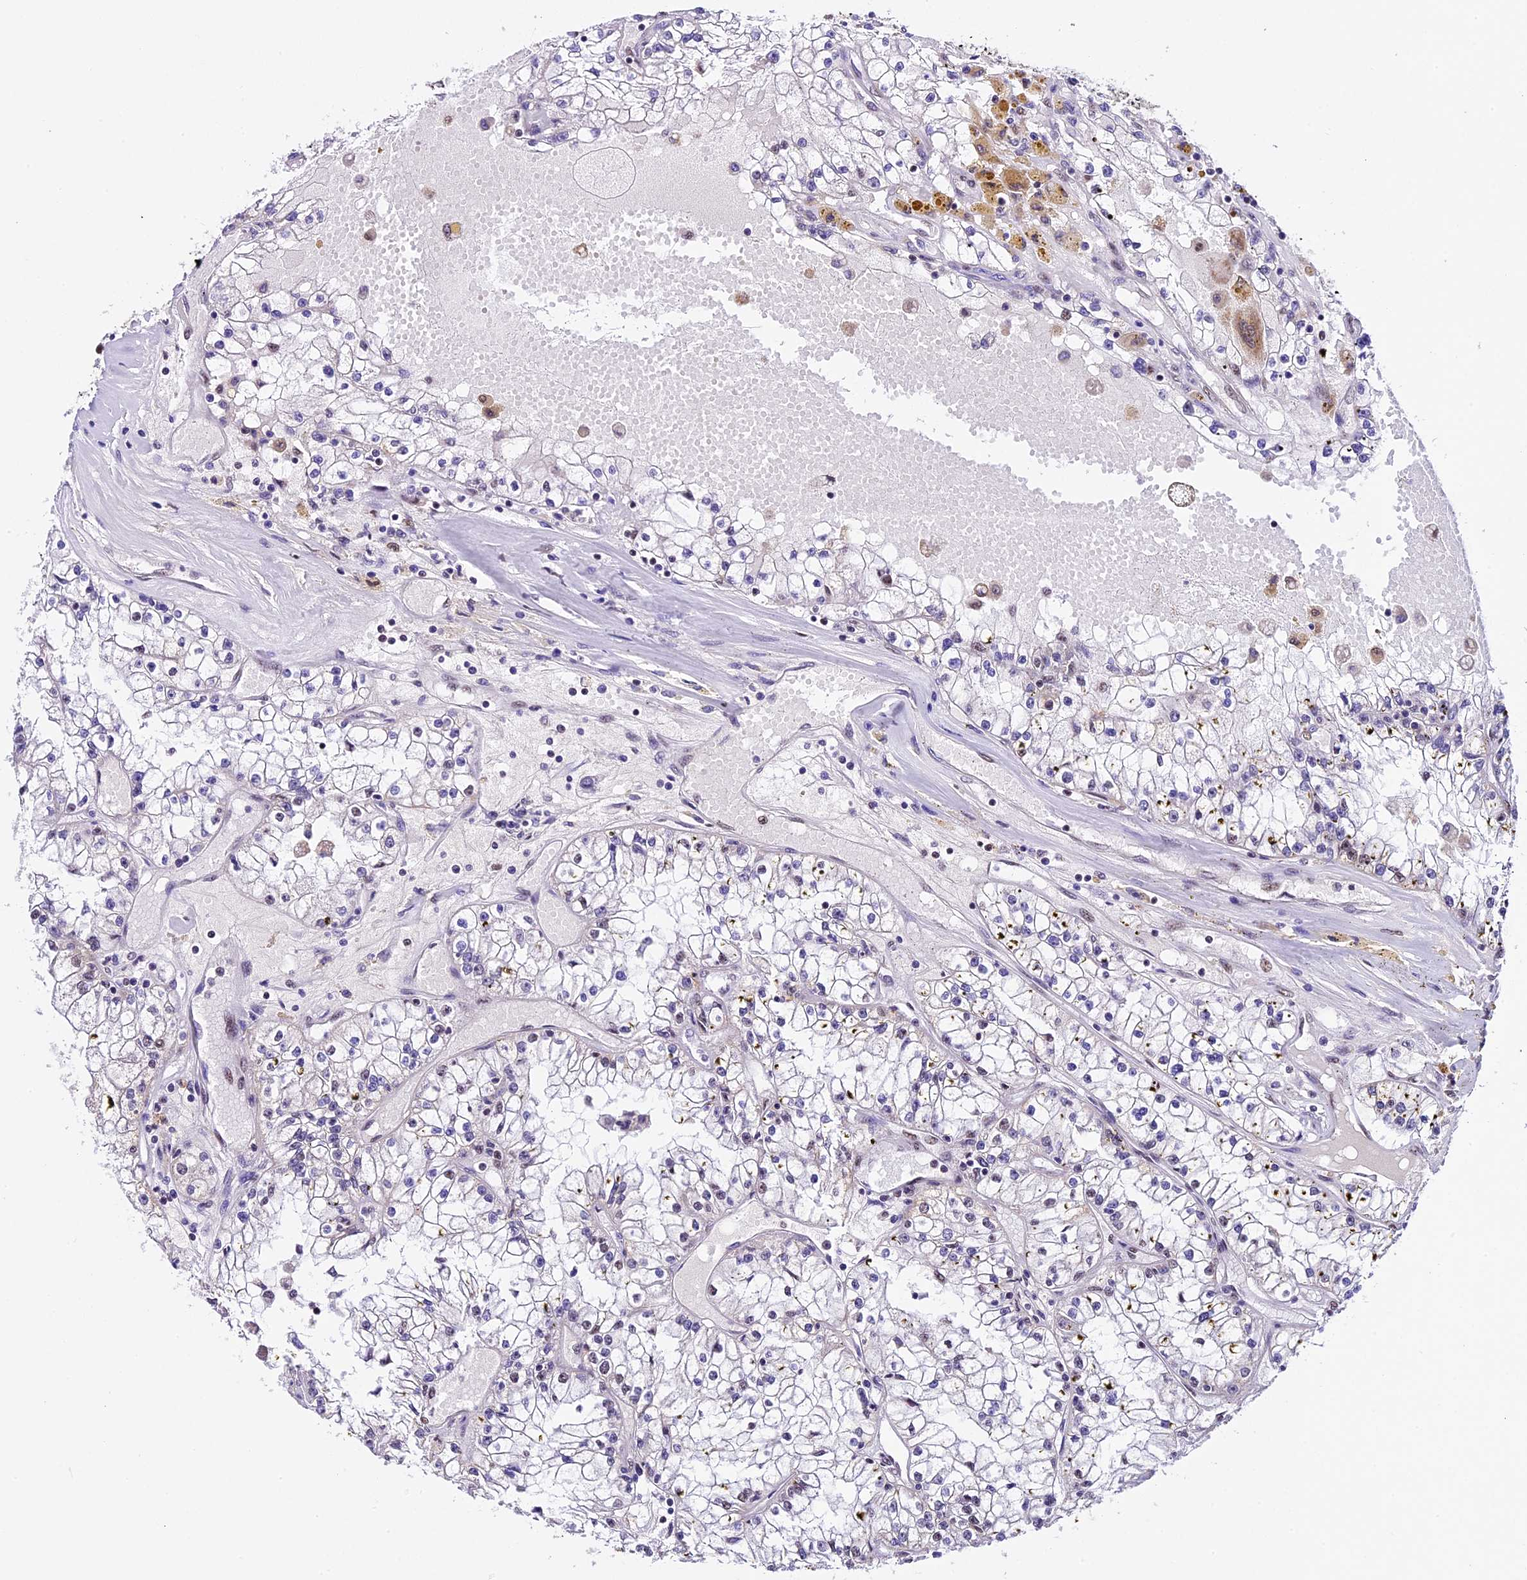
{"staining": {"intensity": "negative", "quantity": "none", "location": "none"}, "tissue": "renal cancer", "cell_type": "Tumor cells", "image_type": "cancer", "snomed": [{"axis": "morphology", "description": "Adenocarcinoma, NOS"}, {"axis": "topography", "description": "Kidney"}], "caption": "An IHC image of adenocarcinoma (renal) is shown. There is no staining in tumor cells of adenocarcinoma (renal).", "gene": "CARS2", "patient": {"sex": "male", "age": 56}}